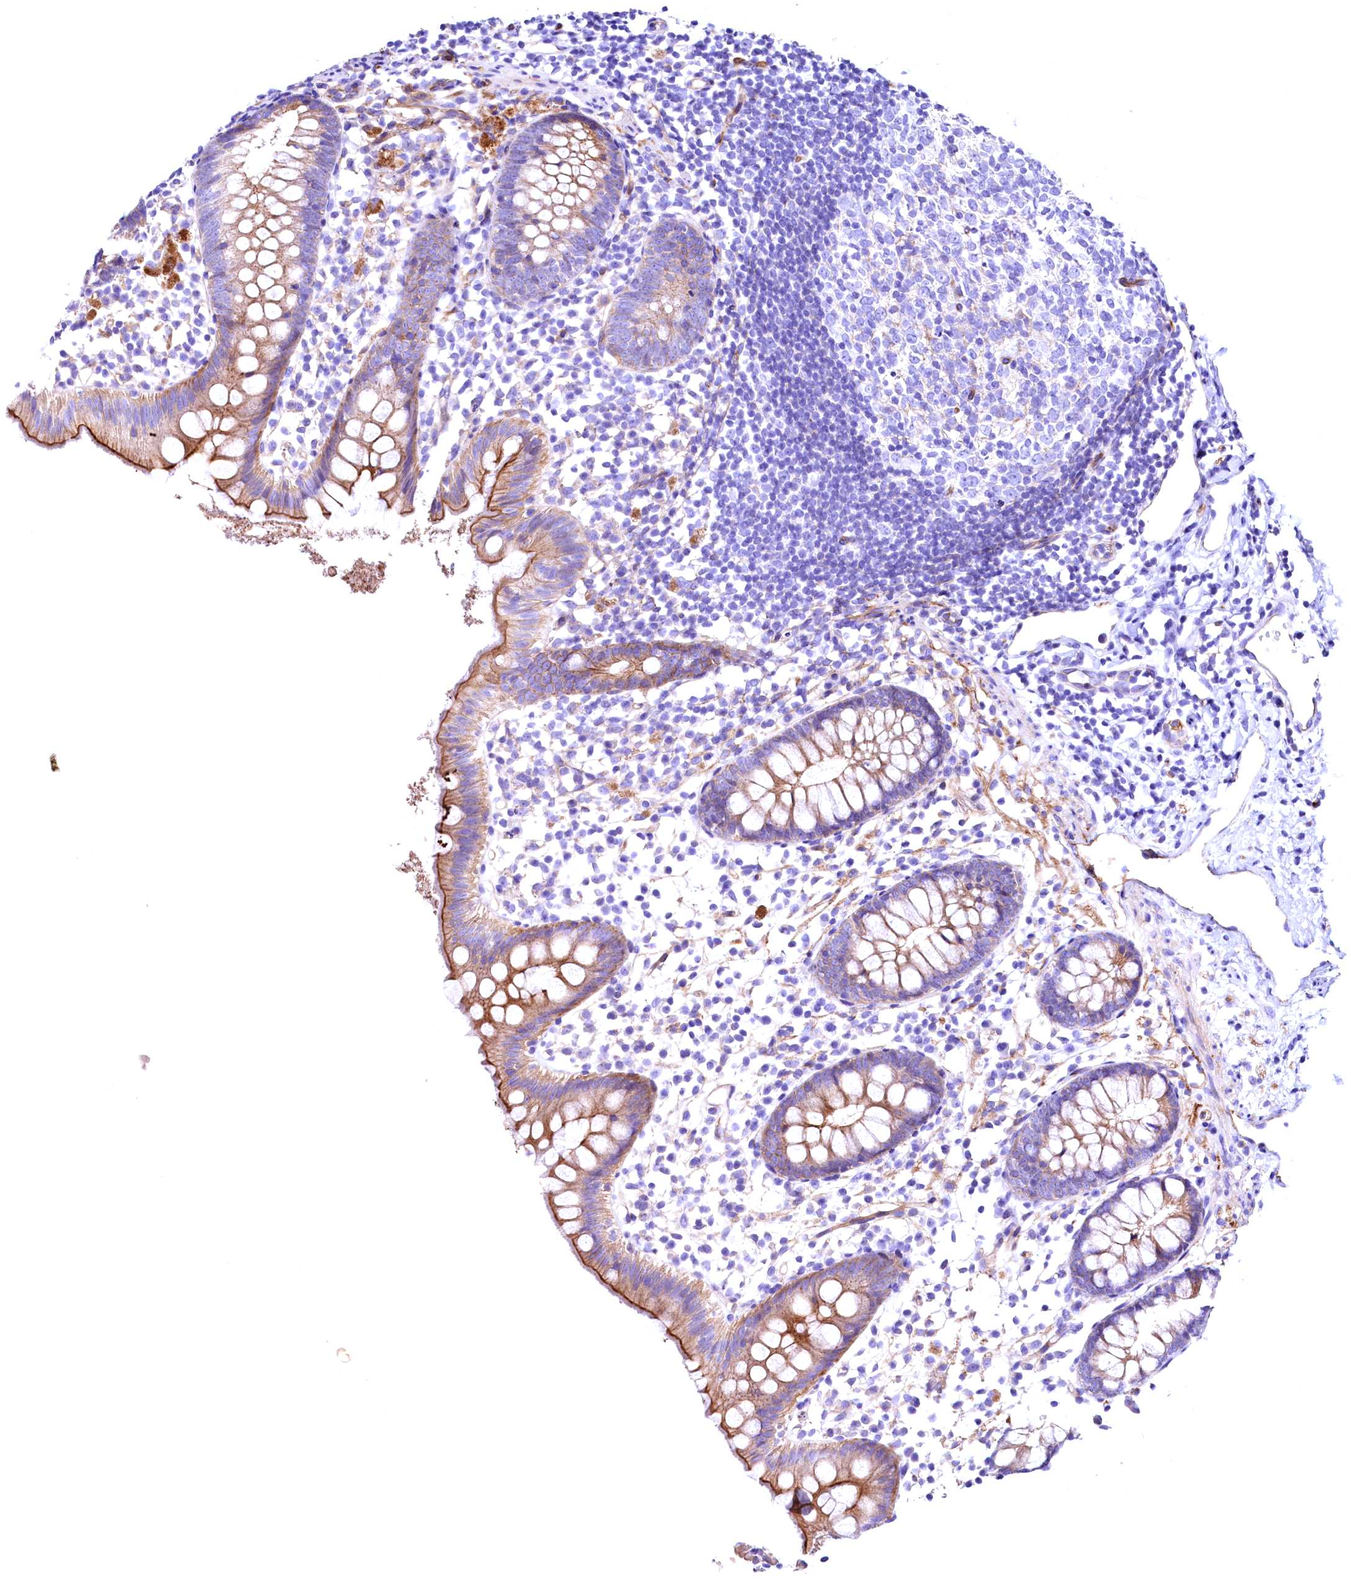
{"staining": {"intensity": "strong", "quantity": "25%-75%", "location": "cytoplasmic/membranous"}, "tissue": "appendix", "cell_type": "Glandular cells", "image_type": "normal", "snomed": [{"axis": "morphology", "description": "Normal tissue, NOS"}, {"axis": "topography", "description": "Appendix"}], "caption": "Brown immunohistochemical staining in normal human appendix displays strong cytoplasmic/membranous expression in approximately 25%-75% of glandular cells. (brown staining indicates protein expression, while blue staining denotes nuclei).", "gene": "SLF1", "patient": {"sex": "female", "age": 20}}